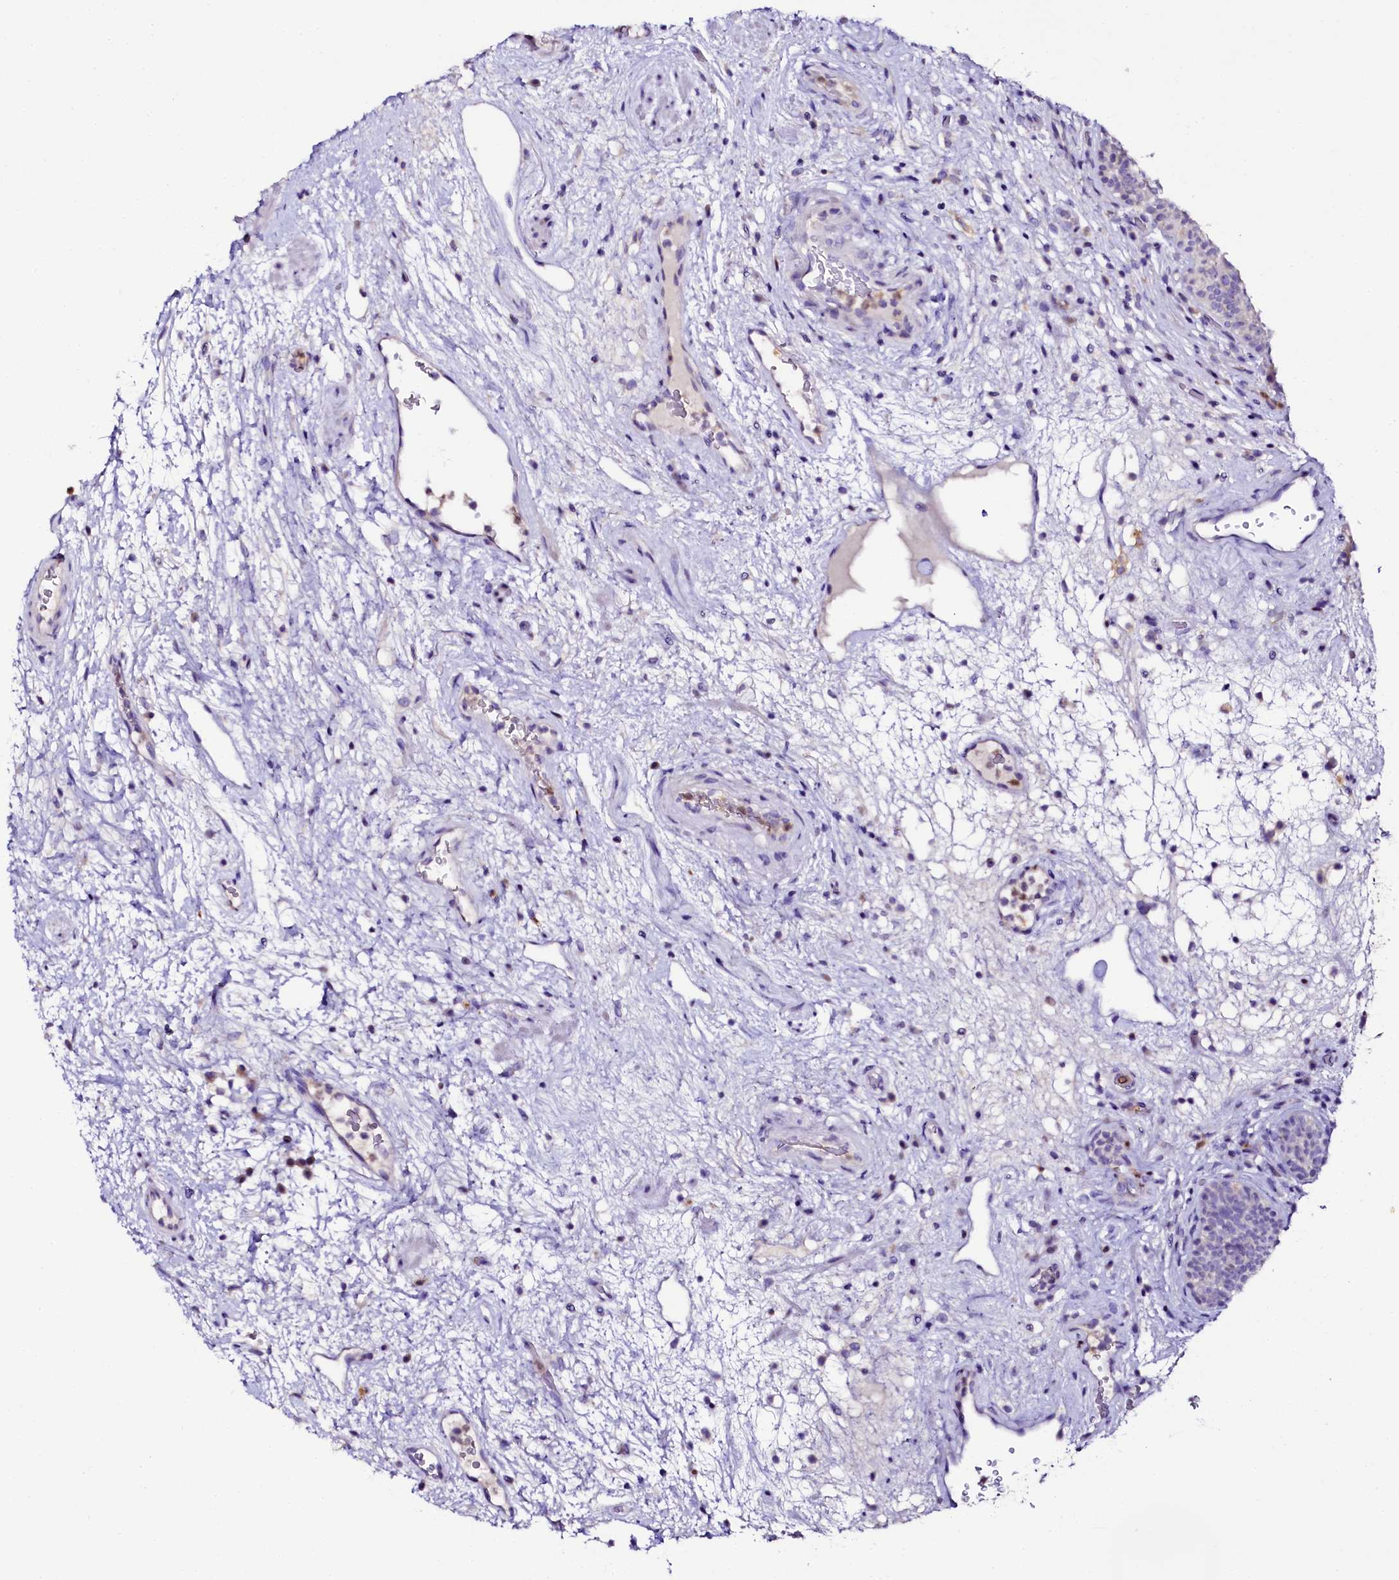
{"staining": {"intensity": "negative", "quantity": "none", "location": "none"}, "tissue": "urinary bladder", "cell_type": "Urothelial cells", "image_type": "normal", "snomed": [{"axis": "morphology", "description": "Normal tissue, NOS"}, {"axis": "topography", "description": "Urinary bladder"}], "caption": "High magnification brightfield microscopy of normal urinary bladder stained with DAB (brown) and counterstained with hematoxylin (blue): urothelial cells show no significant staining. (IHC, brightfield microscopy, high magnification).", "gene": "NAA16", "patient": {"sex": "male", "age": 71}}